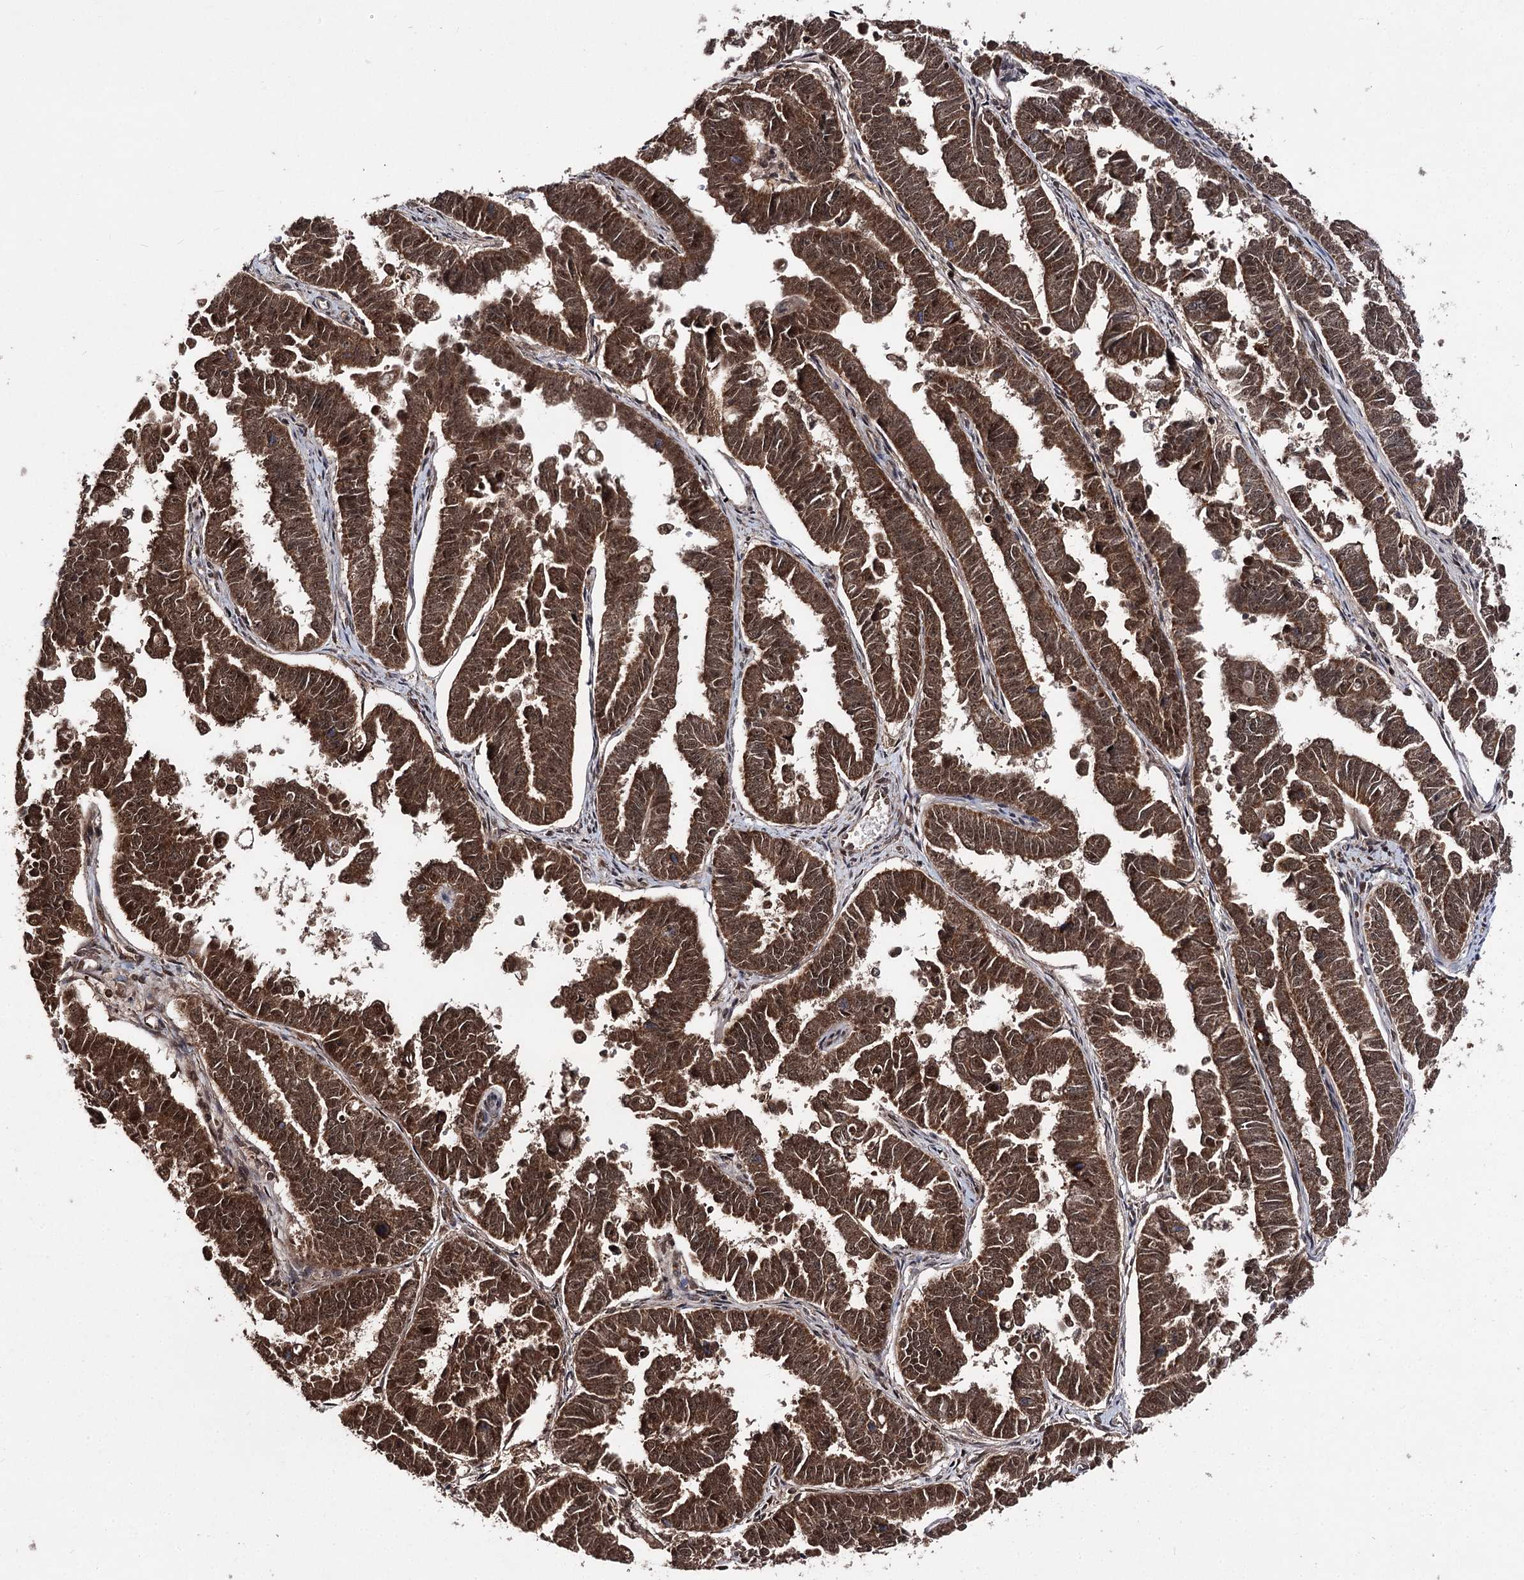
{"staining": {"intensity": "strong", "quantity": ">75%", "location": "cytoplasmic/membranous,nuclear"}, "tissue": "endometrial cancer", "cell_type": "Tumor cells", "image_type": "cancer", "snomed": [{"axis": "morphology", "description": "Adenocarcinoma, NOS"}, {"axis": "topography", "description": "Endometrium"}], "caption": "High-magnification brightfield microscopy of endometrial cancer stained with DAB (brown) and counterstained with hematoxylin (blue). tumor cells exhibit strong cytoplasmic/membranous and nuclear staining is present in about>75% of cells. (brown staining indicates protein expression, while blue staining denotes nuclei).", "gene": "FAM53B", "patient": {"sex": "female", "age": 75}}